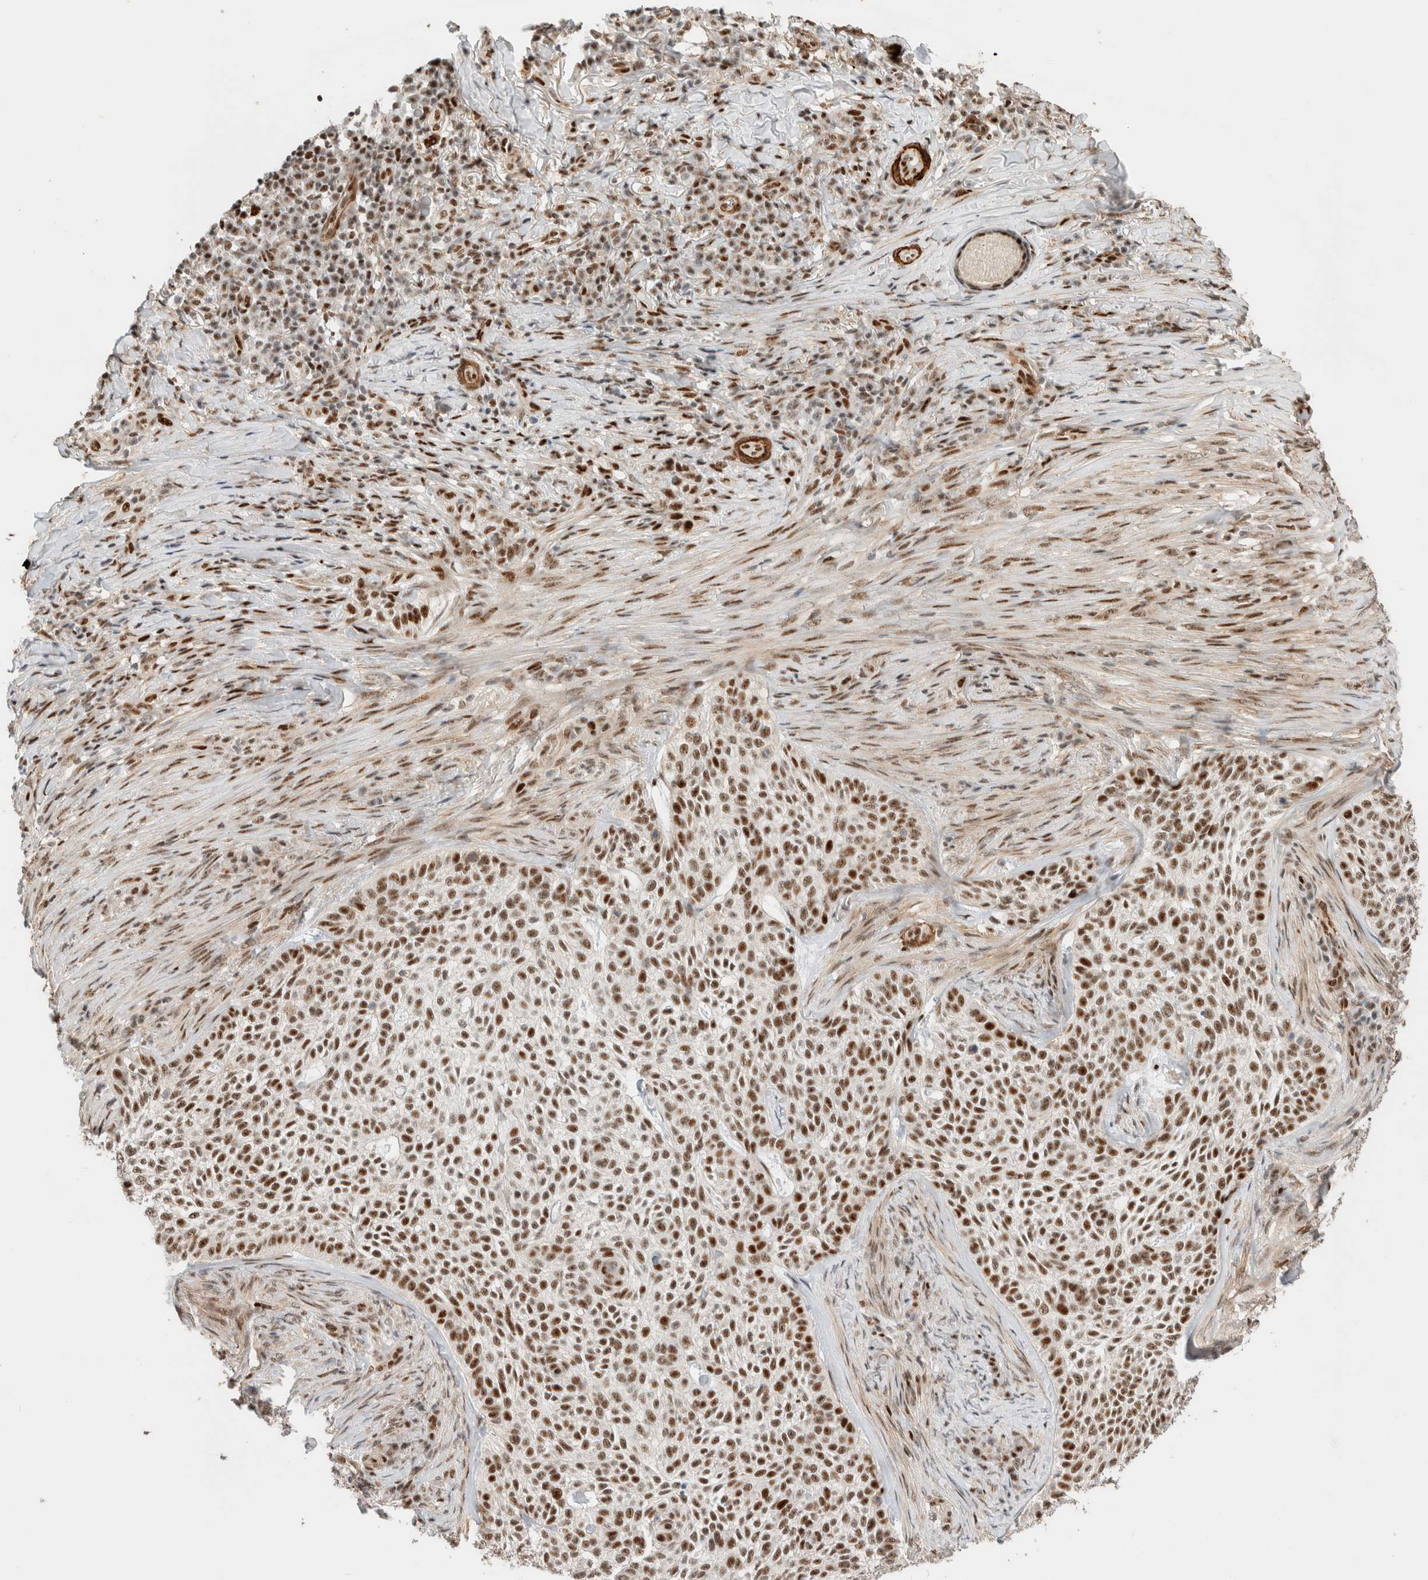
{"staining": {"intensity": "strong", "quantity": ">75%", "location": "nuclear"}, "tissue": "skin cancer", "cell_type": "Tumor cells", "image_type": "cancer", "snomed": [{"axis": "morphology", "description": "Basal cell carcinoma"}, {"axis": "topography", "description": "Skin"}], "caption": "Human skin cancer (basal cell carcinoma) stained with a protein marker shows strong staining in tumor cells.", "gene": "ID3", "patient": {"sex": "female", "age": 64}}